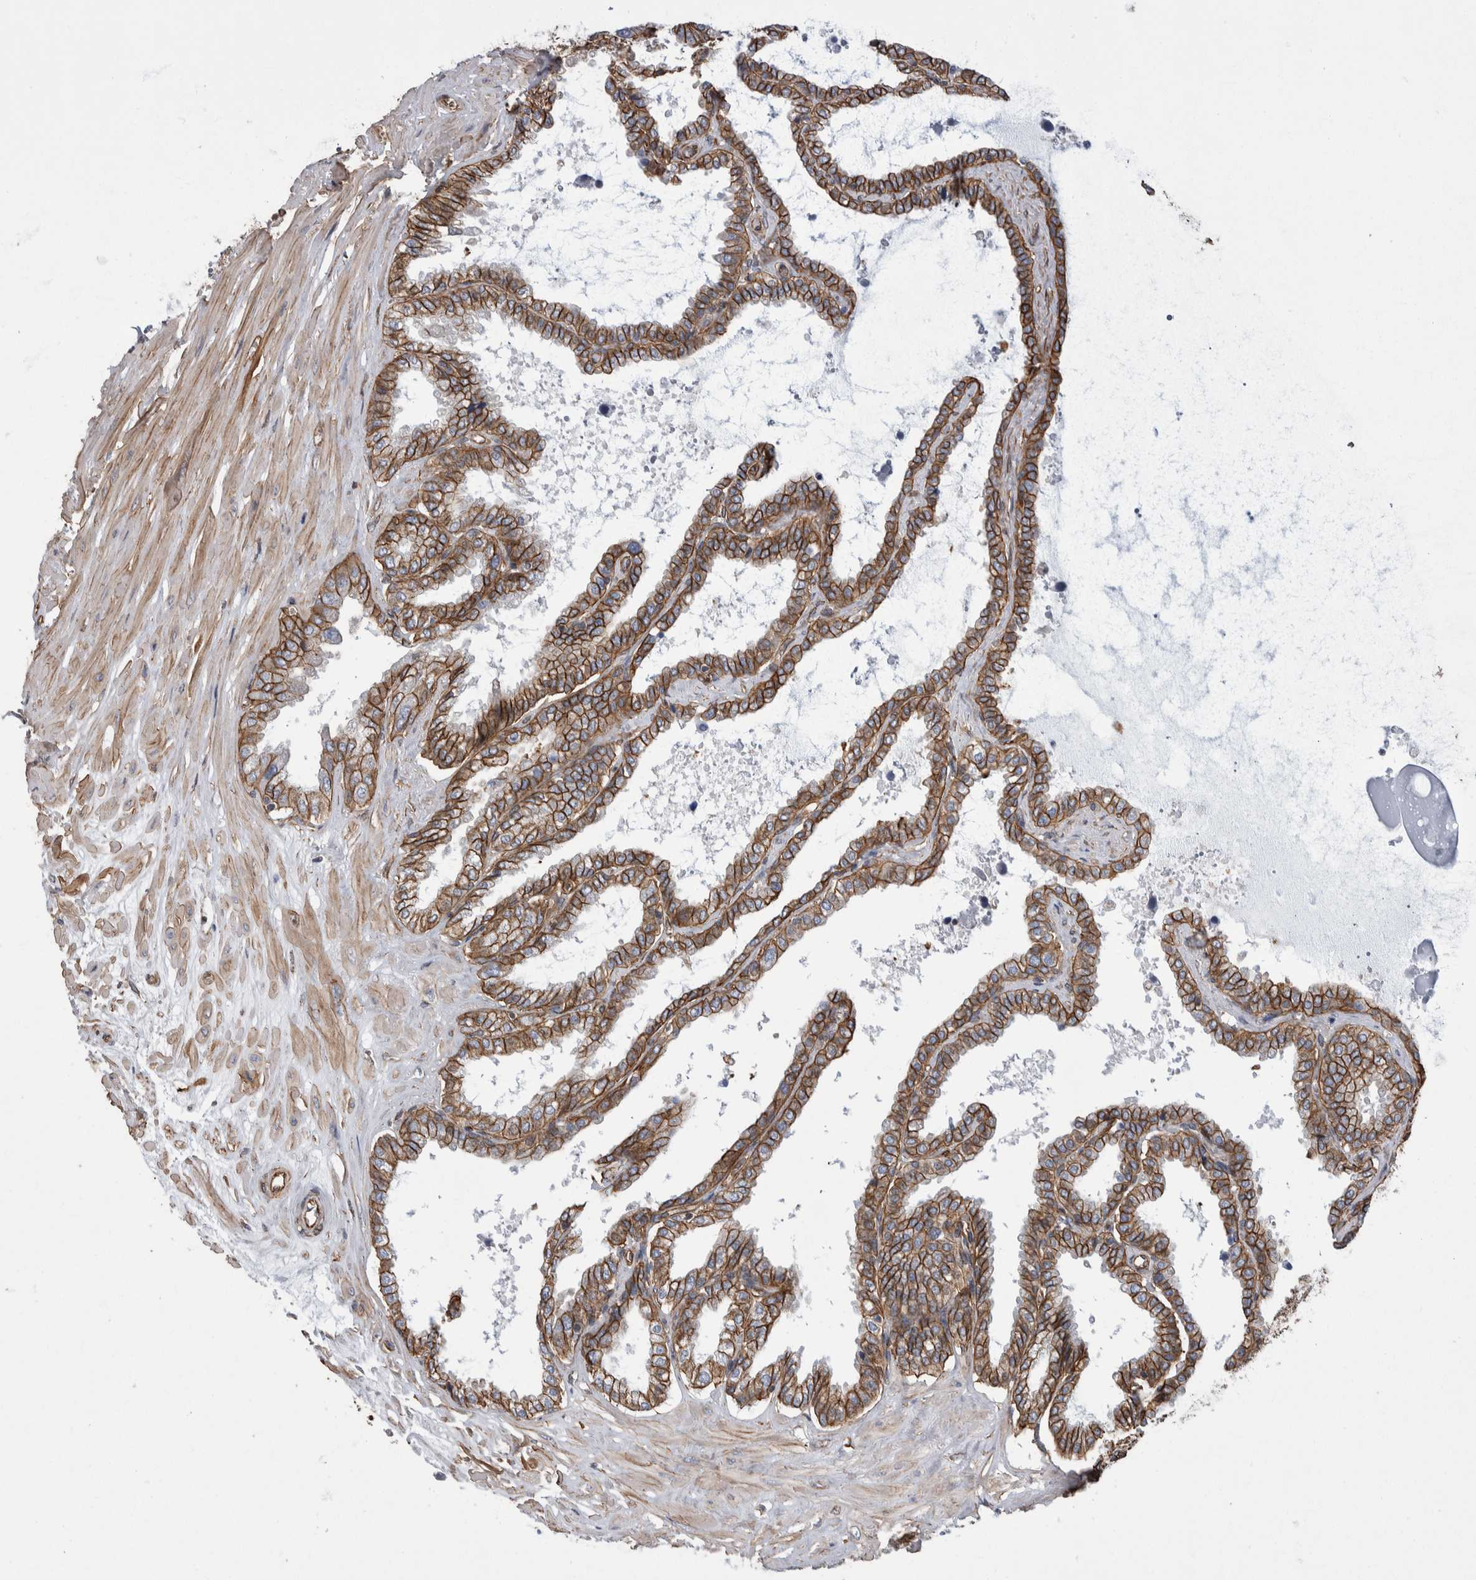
{"staining": {"intensity": "moderate", "quantity": ">75%", "location": "cytoplasmic/membranous"}, "tissue": "seminal vesicle", "cell_type": "Glandular cells", "image_type": "normal", "snomed": [{"axis": "morphology", "description": "Normal tissue, NOS"}, {"axis": "topography", "description": "Seminal veicle"}], "caption": "Immunohistochemical staining of benign human seminal vesicle exhibits moderate cytoplasmic/membranous protein expression in about >75% of glandular cells.", "gene": "KIF12", "patient": {"sex": "male", "age": 46}}